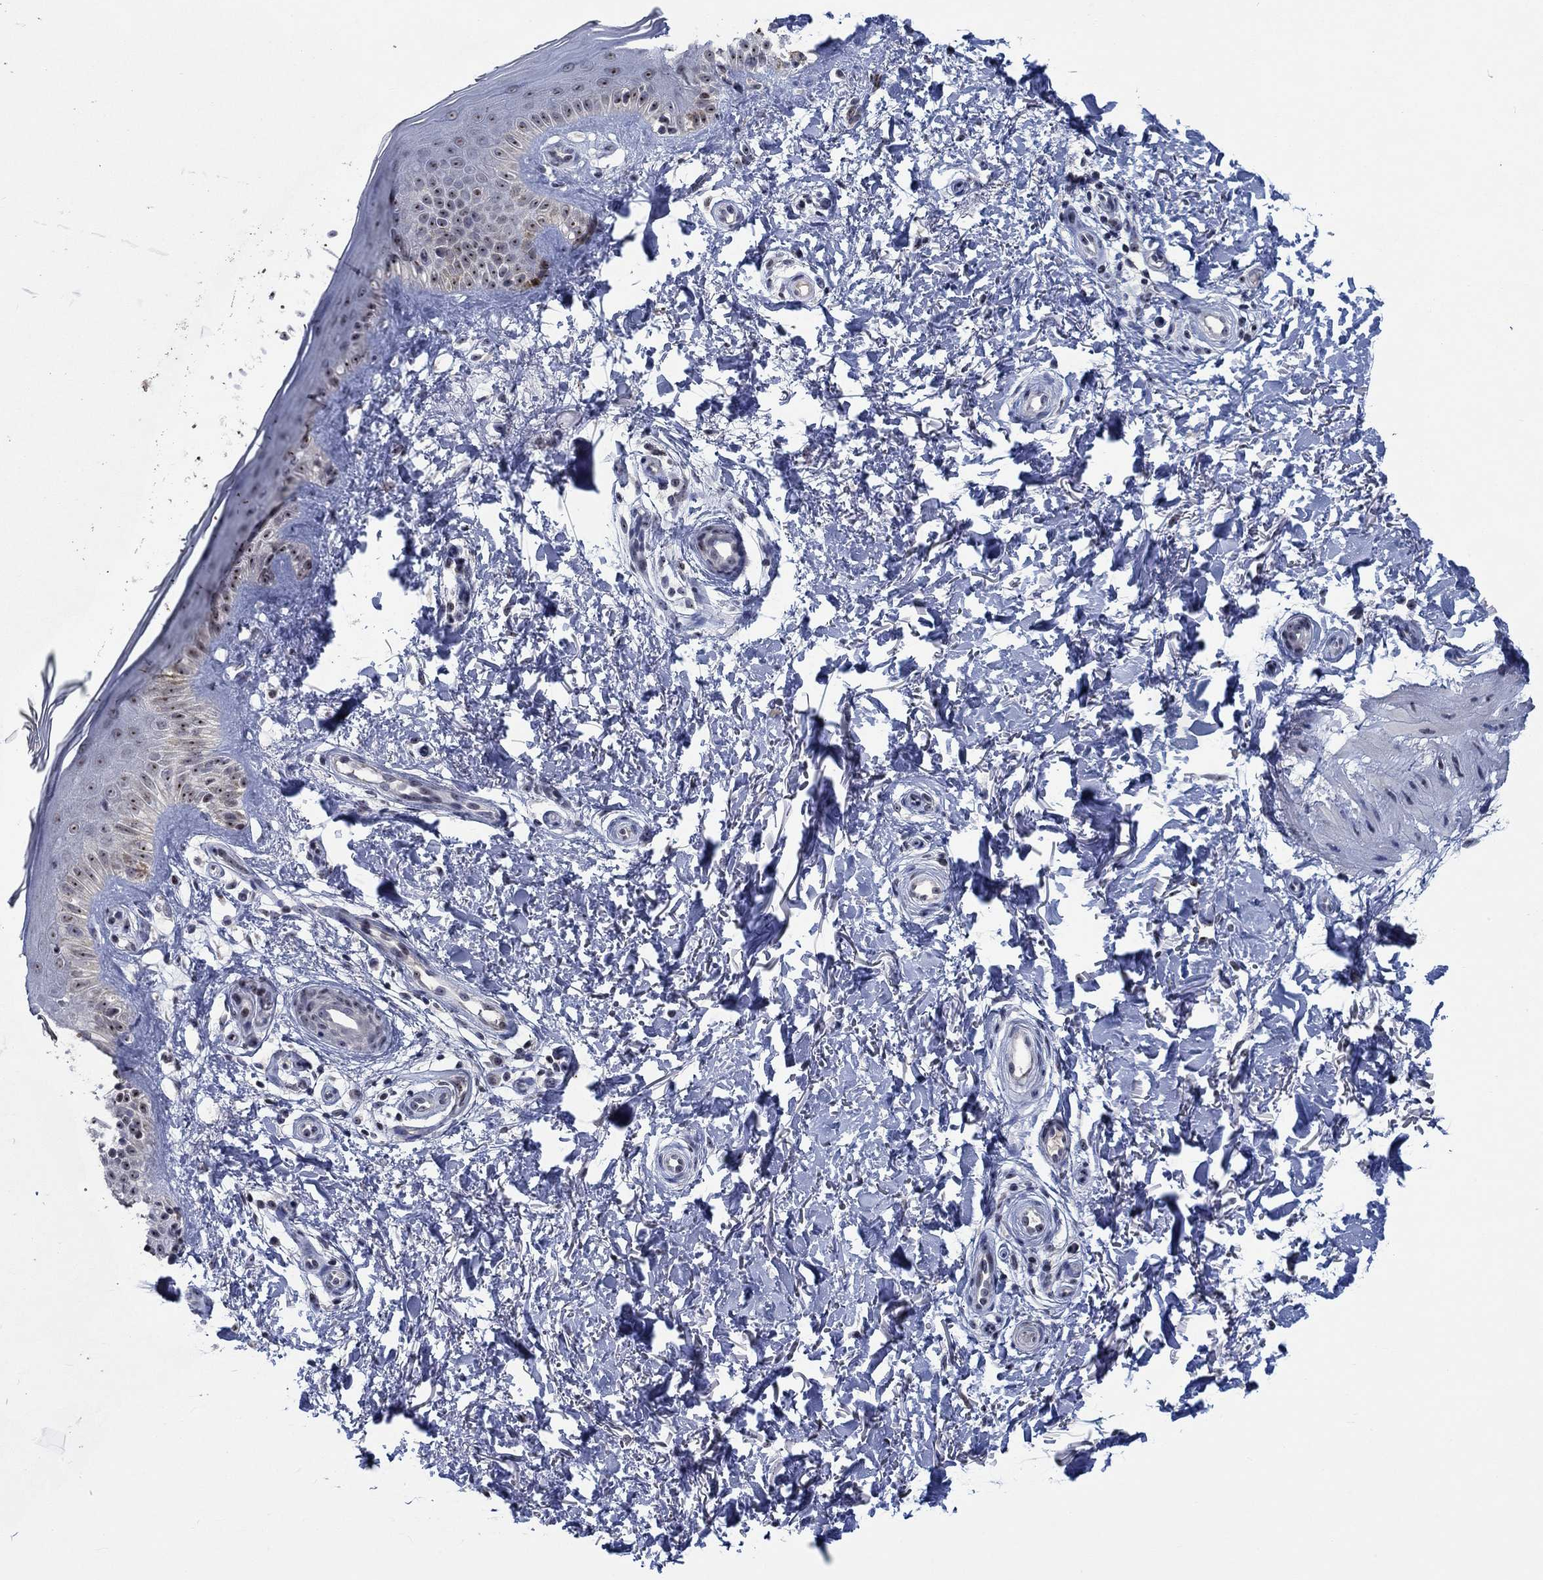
{"staining": {"intensity": "negative", "quantity": "none", "location": "none"}, "tissue": "skin", "cell_type": "Fibroblasts", "image_type": "normal", "snomed": [{"axis": "morphology", "description": "Normal tissue, NOS"}, {"axis": "morphology", "description": "Inflammation, NOS"}, {"axis": "morphology", "description": "Fibrosis, NOS"}, {"axis": "topography", "description": "Skin"}], "caption": "Skin was stained to show a protein in brown. There is no significant staining in fibroblasts.", "gene": "HTN1", "patient": {"sex": "male", "age": 71}}